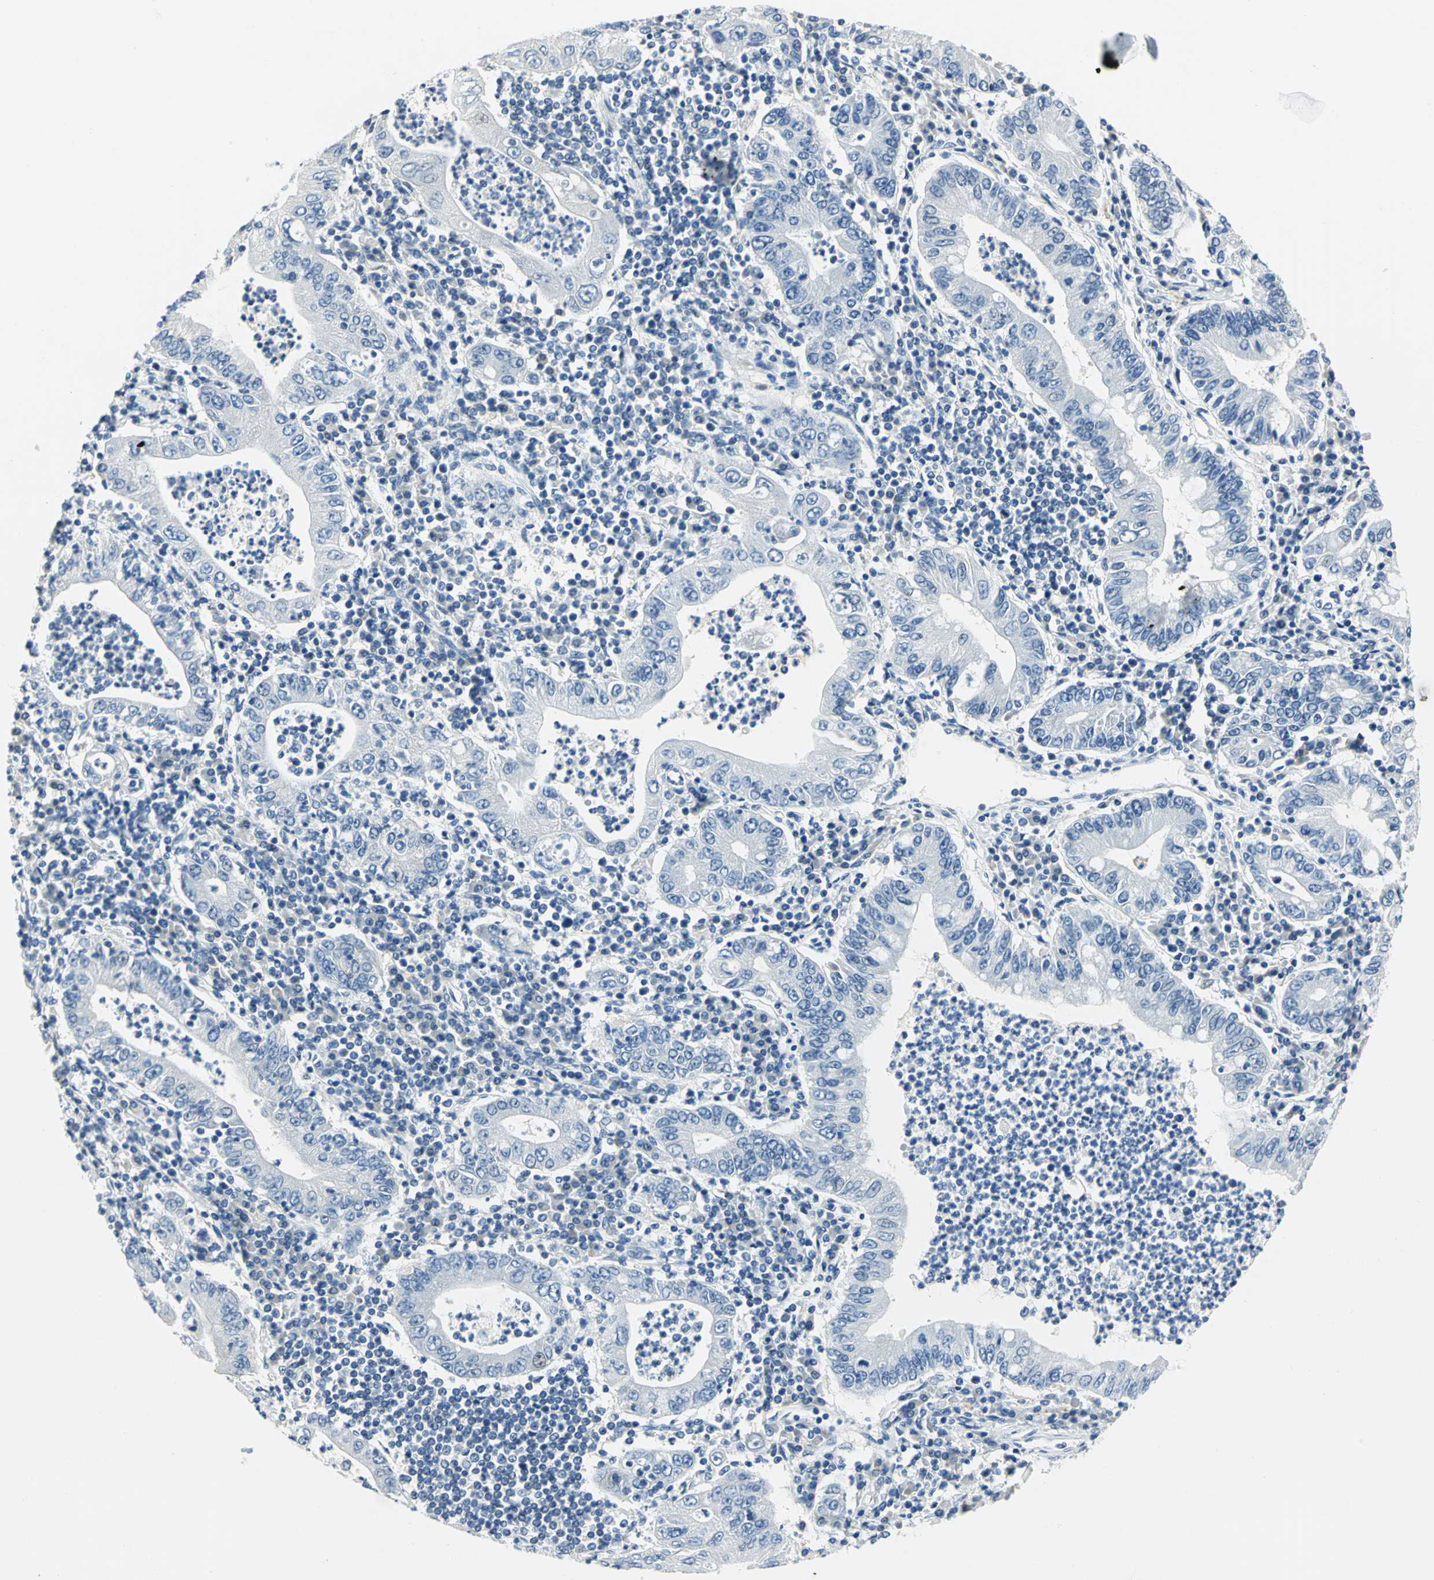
{"staining": {"intensity": "negative", "quantity": "none", "location": "none"}, "tissue": "stomach cancer", "cell_type": "Tumor cells", "image_type": "cancer", "snomed": [{"axis": "morphology", "description": "Normal tissue, NOS"}, {"axis": "morphology", "description": "Adenocarcinoma, NOS"}, {"axis": "topography", "description": "Esophagus"}, {"axis": "topography", "description": "Stomach, upper"}, {"axis": "topography", "description": "Peripheral nerve tissue"}], "caption": "A high-resolution histopathology image shows immunohistochemistry staining of stomach adenocarcinoma, which exhibits no significant staining in tumor cells.", "gene": "RAD17", "patient": {"sex": "male", "age": 62}}